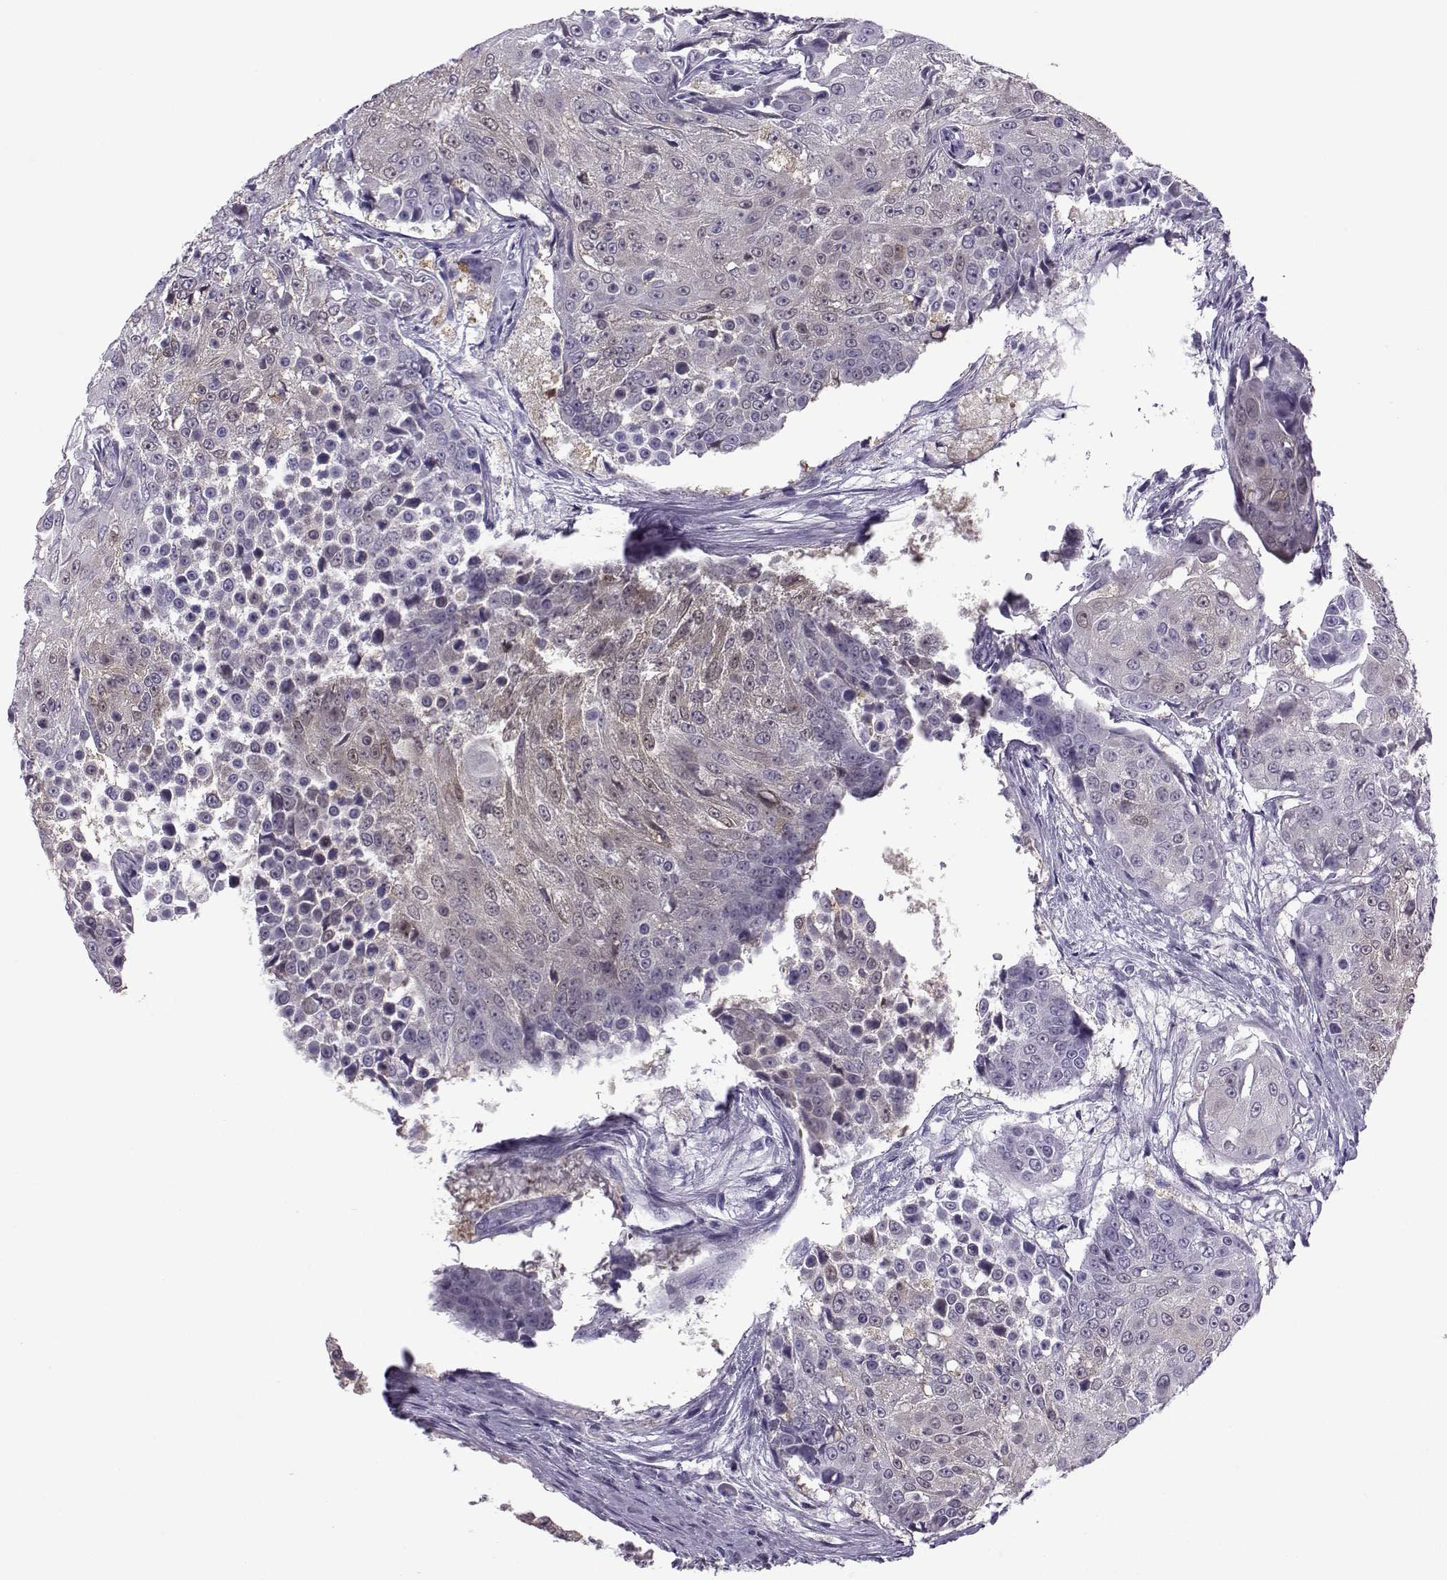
{"staining": {"intensity": "weak", "quantity": "25%-75%", "location": "cytoplasmic/membranous"}, "tissue": "urothelial cancer", "cell_type": "Tumor cells", "image_type": "cancer", "snomed": [{"axis": "morphology", "description": "Urothelial carcinoma, High grade"}, {"axis": "topography", "description": "Urinary bladder"}], "caption": "The immunohistochemical stain labels weak cytoplasmic/membranous expression in tumor cells of urothelial carcinoma (high-grade) tissue.", "gene": "OIP5", "patient": {"sex": "female", "age": 63}}